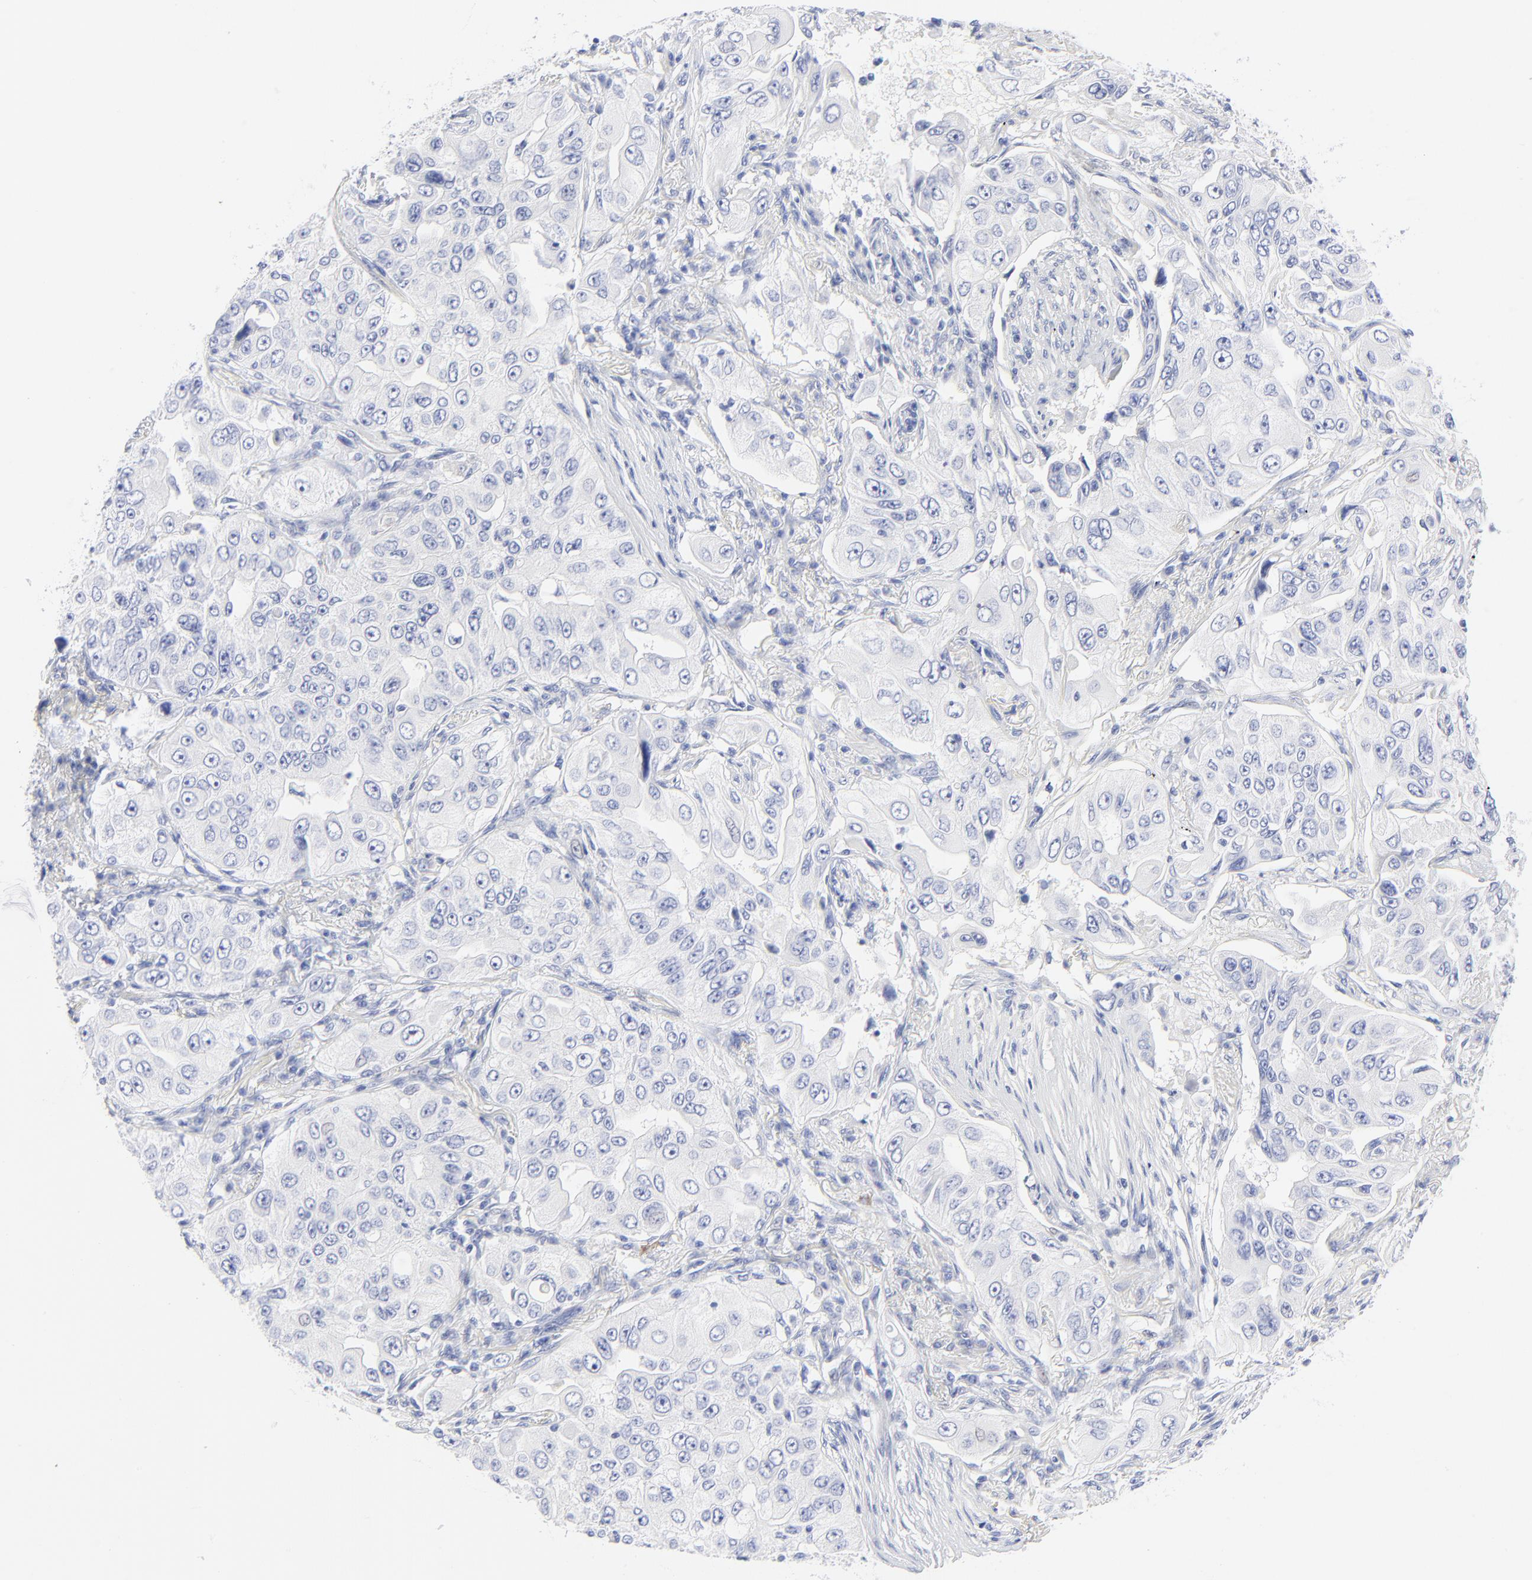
{"staining": {"intensity": "negative", "quantity": "none", "location": "none"}, "tissue": "lung cancer", "cell_type": "Tumor cells", "image_type": "cancer", "snomed": [{"axis": "morphology", "description": "Adenocarcinoma, NOS"}, {"axis": "topography", "description": "Lung"}], "caption": "This image is of lung cancer stained with immunohistochemistry to label a protein in brown with the nuclei are counter-stained blue. There is no expression in tumor cells. The staining is performed using DAB brown chromogen with nuclei counter-stained in using hematoxylin.", "gene": "PSD3", "patient": {"sex": "male", "age": 84}}